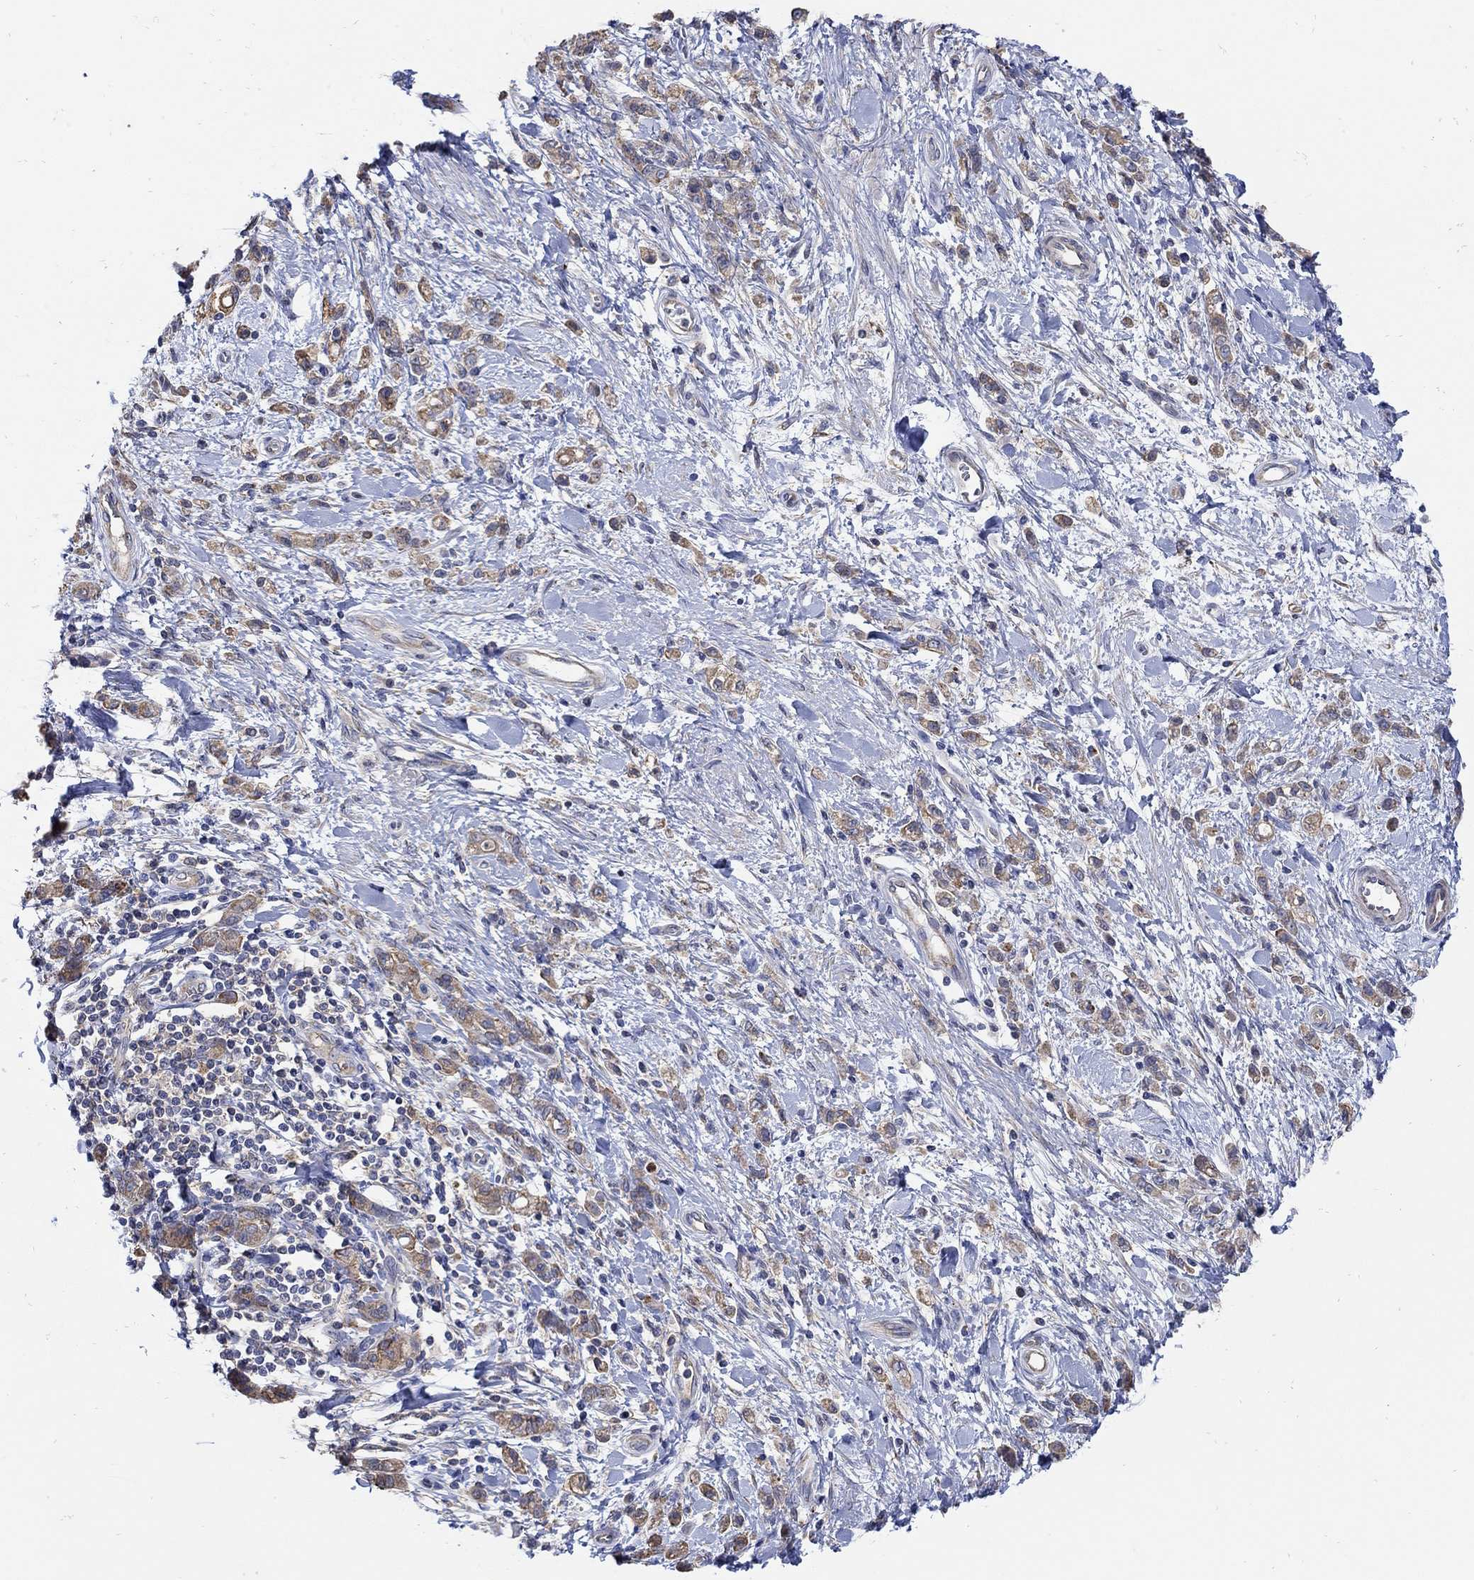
{"staining": {"intensity": "moderate", "quantity": ">75%", "location": "cytoplasmic/membranous"}, "tissue": "stomach cancer", "cell_type": "Tumor cells", "image_type": "cancer", "snomed": [{"axis": "morphology", "description": "Adenocarcinoma, NOS"}, {"axis": "topography", "description": "Stomach"}], "caption": "Human stomach adenocarcinoma stained with a protein marker demonstrates moderate staining in tumor cells.", "gene": "TEKT3", "patient": {"sex": "male", "age": 77}}